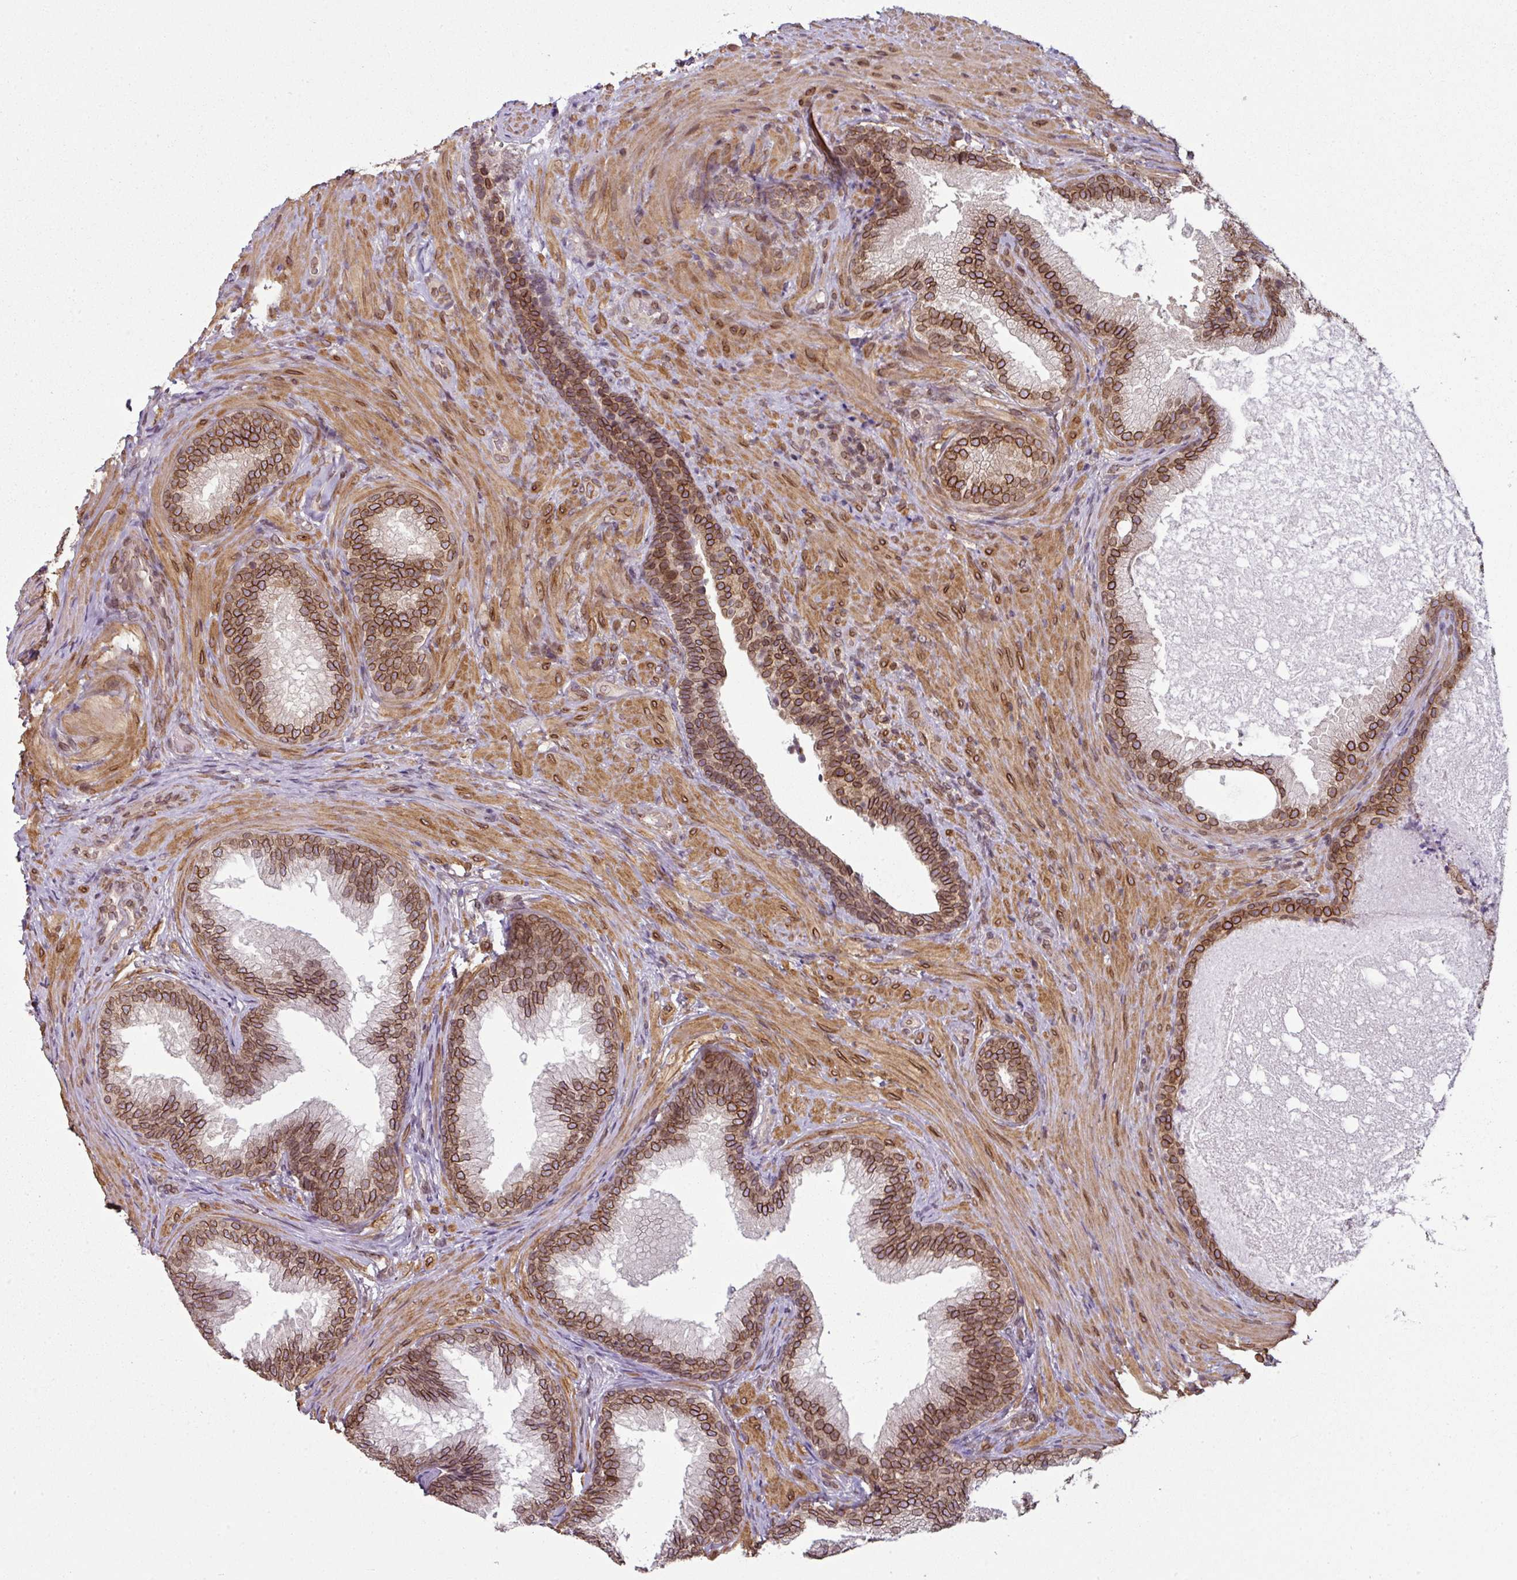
{"staining": {"intensity": "strong", "quantity": ">75%", "location": "cytoplasmic/membranous,nuclear"}, "tissue": "prostate", "cell_type": "Glandular cells", "image_type": "normal", "snomed": [{"axis": "morphology", "description": "Normal tissue, NOS"}, {"axis": "topography", "description": "Prostate"}], "caption": "A brown stain labels strong cytoplasmic/membranous,nuclear positivity of a protein in glandular cells of benign prostate. The staining is performed using DAB (3,3'-diaminobenzidine) brown chromogen to label protein expression. The nuclei are counter-stained blue using hematoxylin.", "gene": "RANGAP1", "patient": {"sex": "male", "age": 76}}